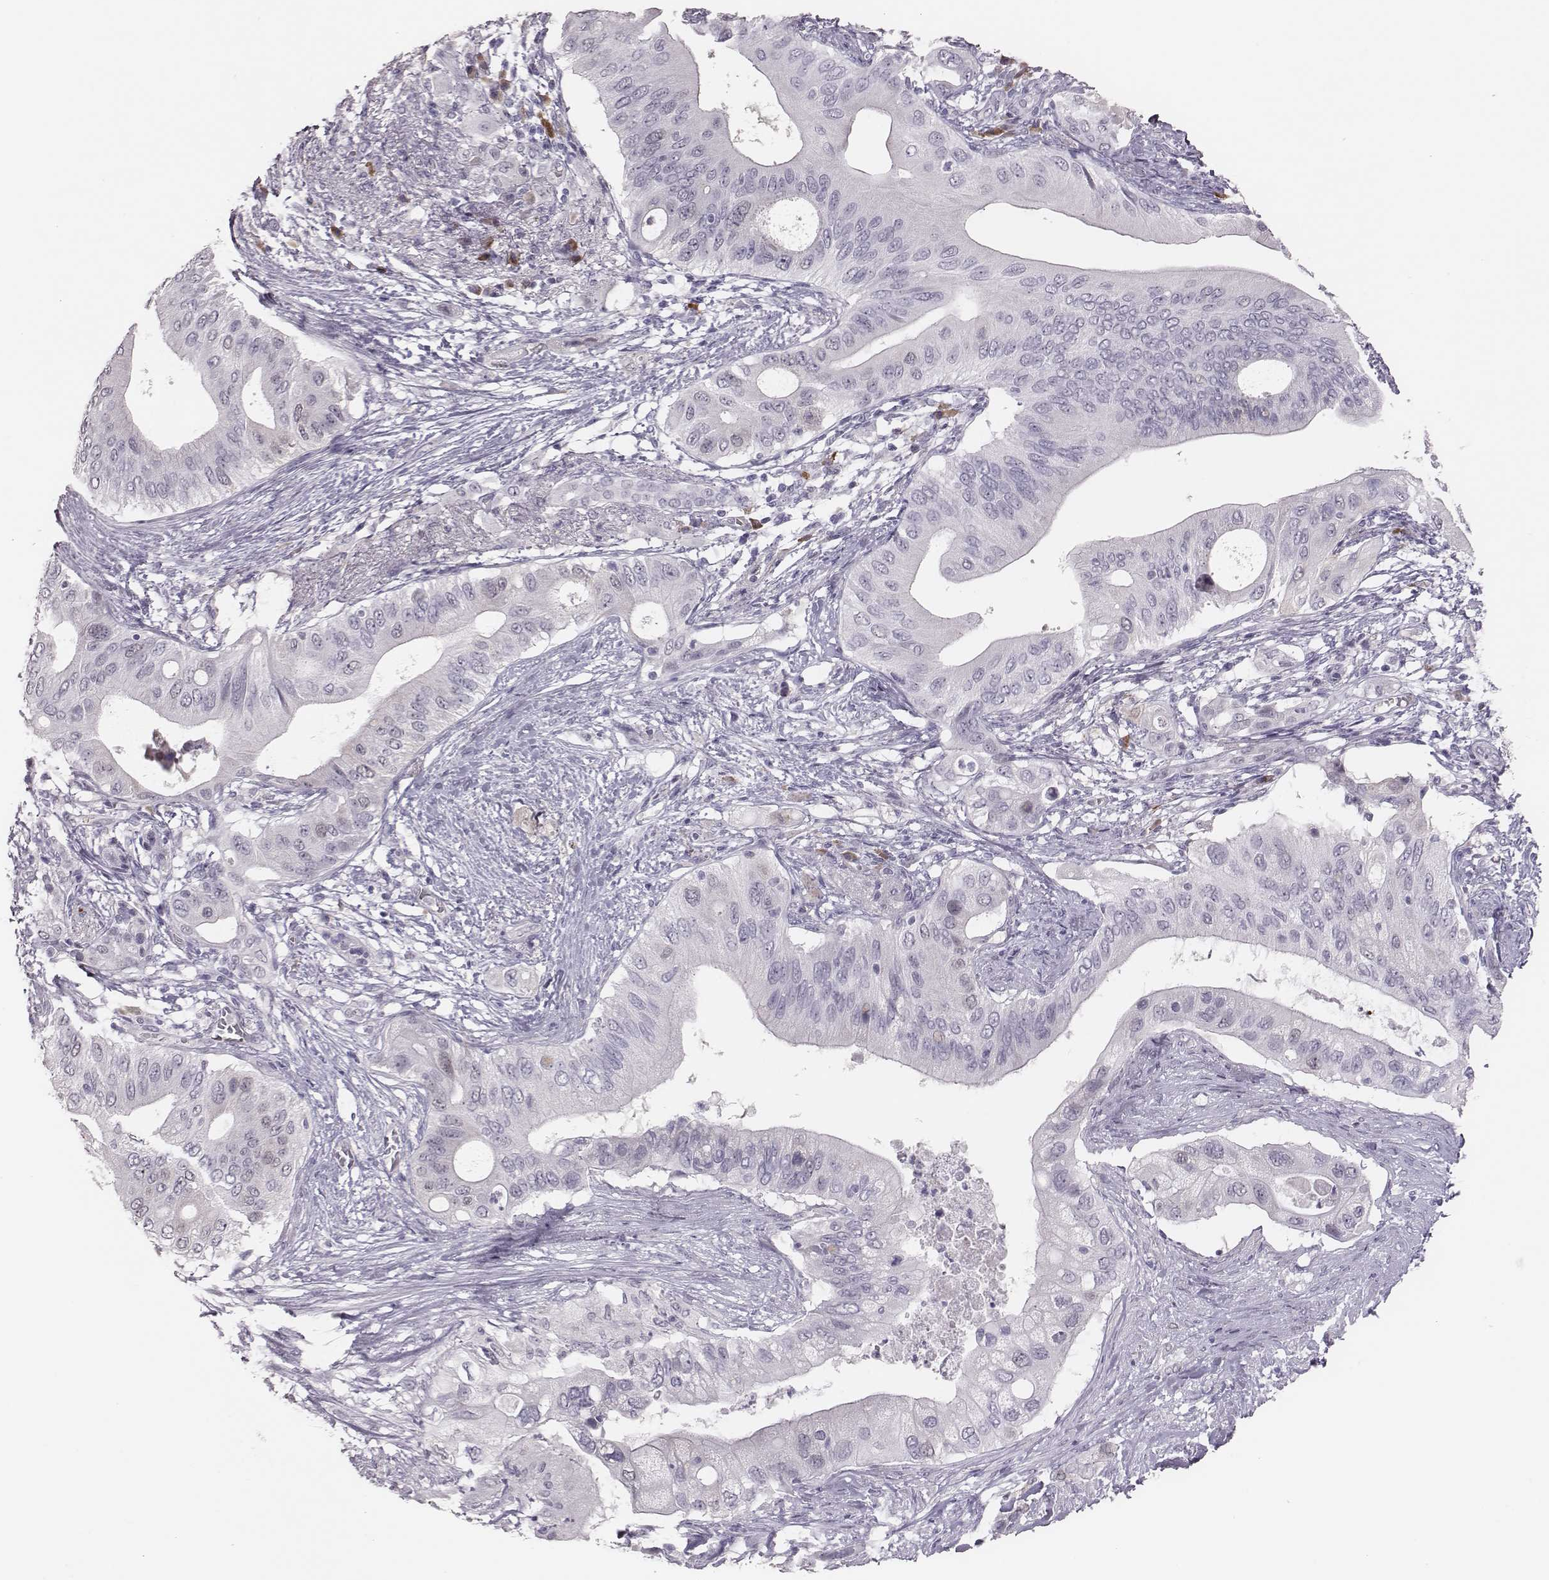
{"staining": {"intensity": "negative", "quantity": "none", "location": "none"}, "tissue": "pancreatic cancer", "cell_type": "Tumor cells", "image_type": "cancer", "snomed": [{"axis": "morphology", "description": "Adenocarcinoma, NOS"}, {"axis": "topography", "description": "Pancreas"}], "caption": "Tumor cells are negative for protein expression in human adenocarcinoma (pancreatic).", "gene": "PBK", "patient": {"sex": "female", "age": 72}}